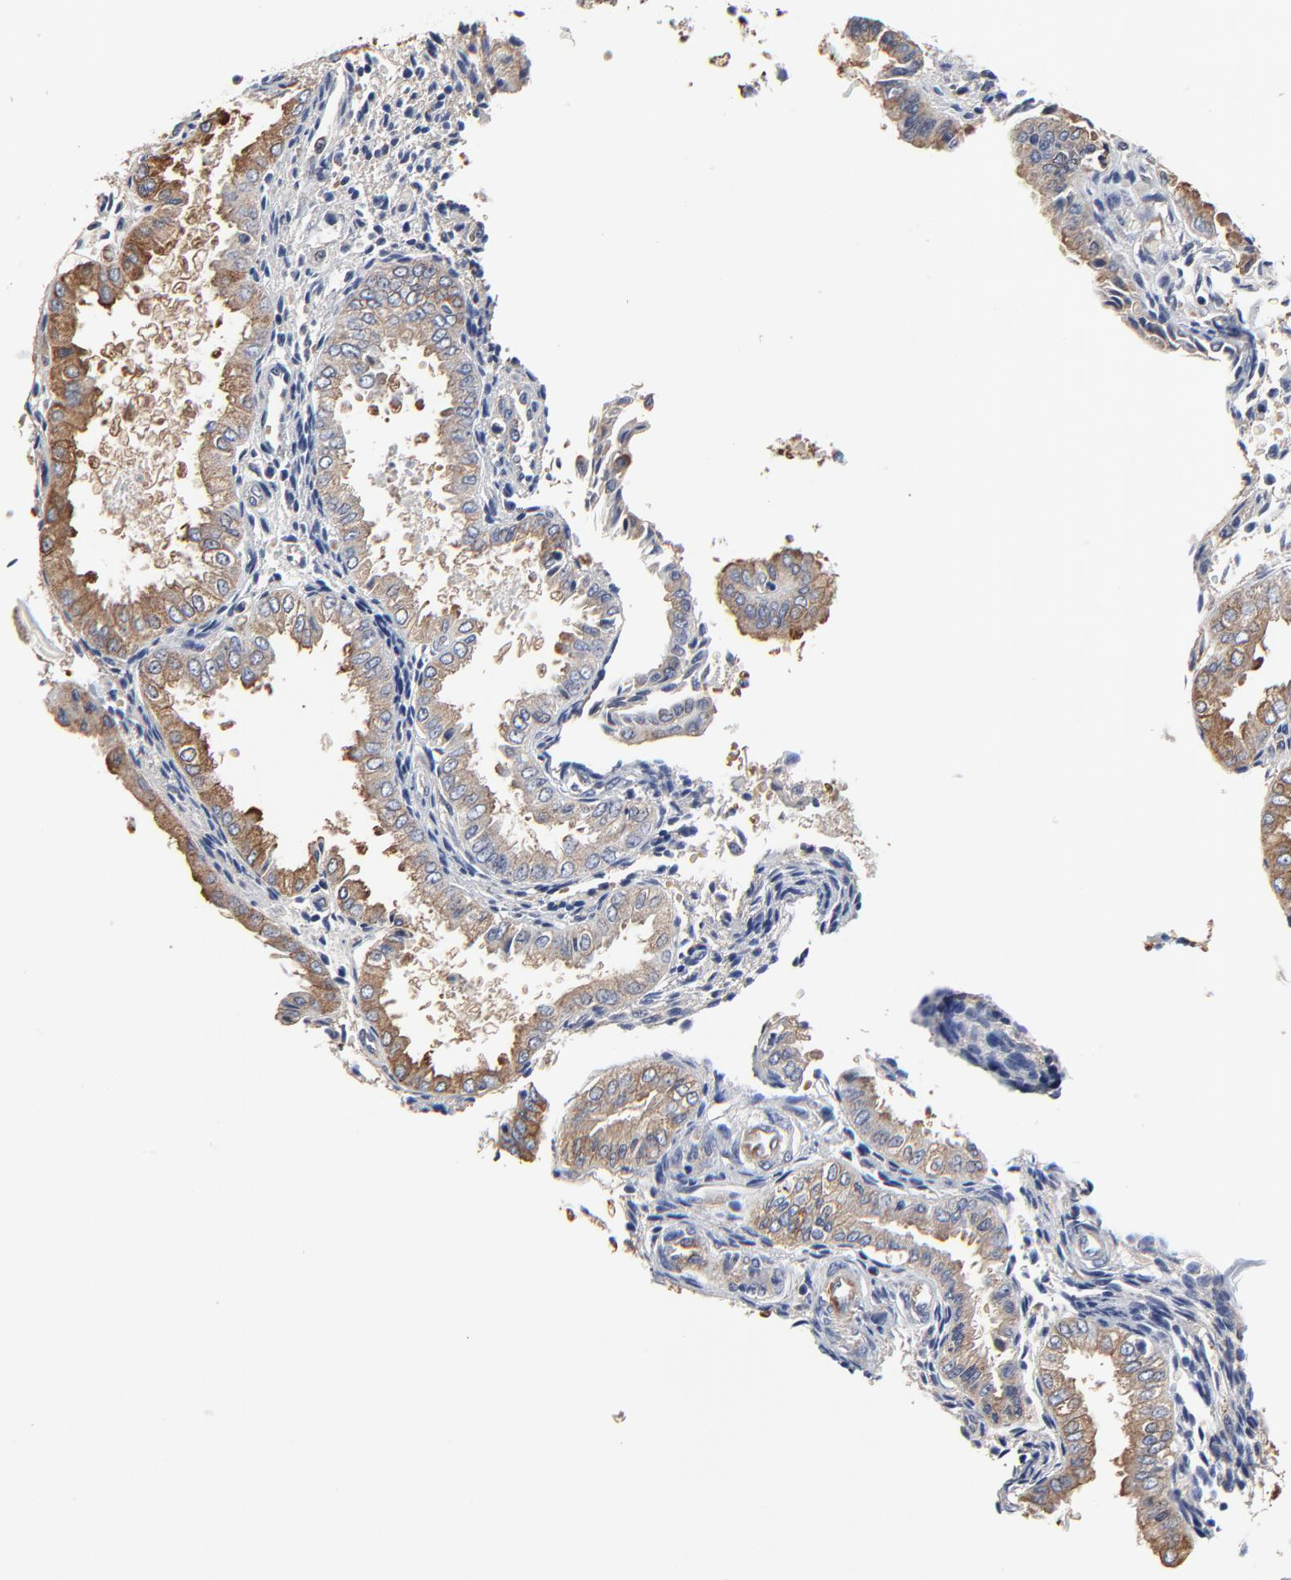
{"staining": {"intensity": "negative", "quantity": "none", "location": "none"}, "tissue": "endometrium", "cell_type": "Cells in endometrial stroma", "image_type": "normal", "snomed": [{"axis": "morphology", "description": "Normal tissue, NOS"}, {"axis": "topography", "description": "Endometrium"}], "caption": "Immunohistochemical staining of unremarkable human endometrium demonstrates no significant expression in cells in endometrial stroma.", "gene": "NXF3", "patient": {"sex": "female", "age": 33}}